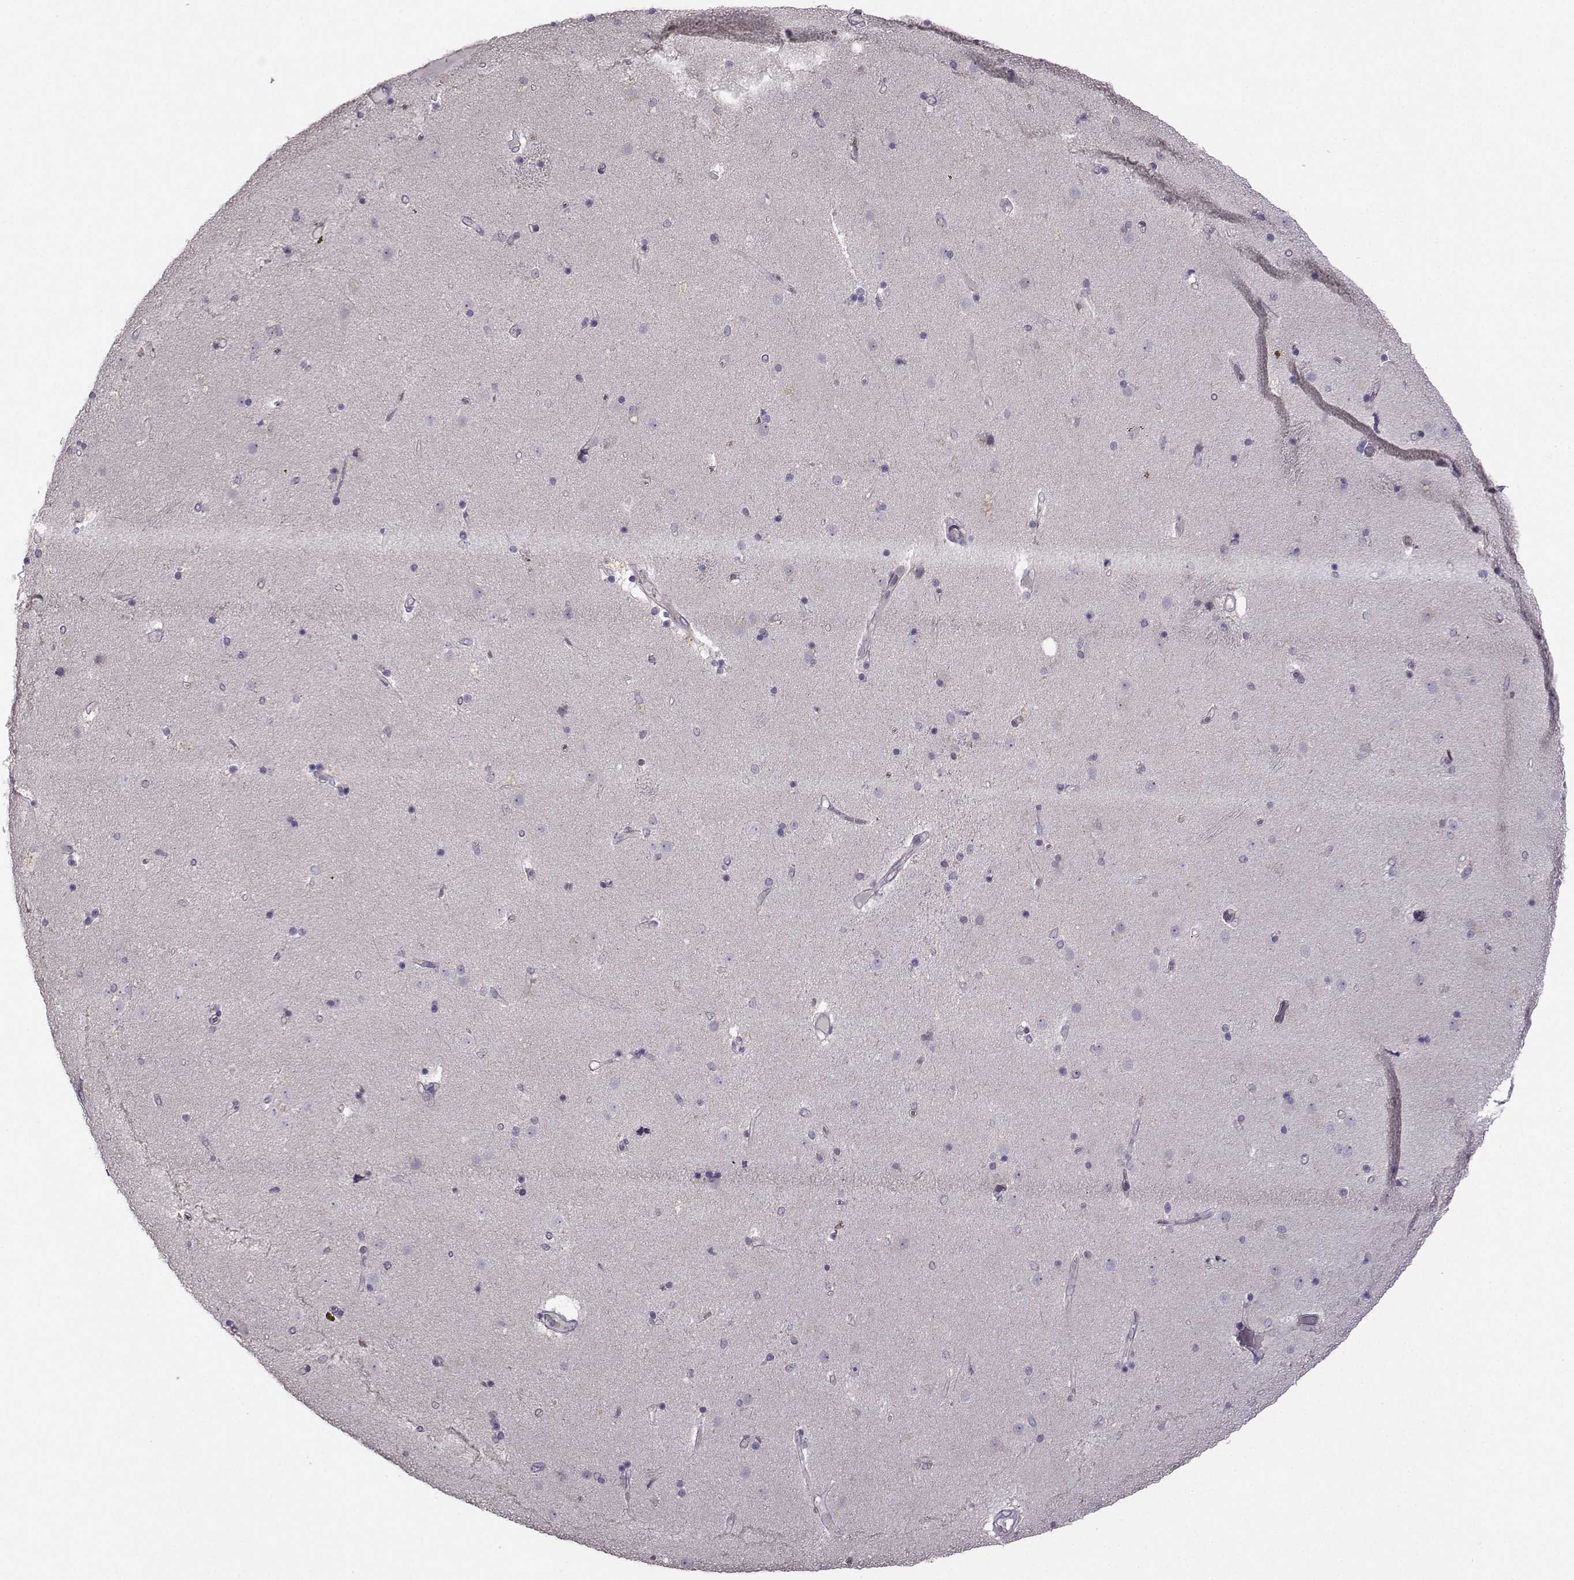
{"staining": {"intensity": "negative", "quantity": "none", "location": "none"}, "tissue": "caudate", "cell_type": "Glial cells", "image_type": "normal", "snomed": [{"axis": "morphology", "description": "Normal tissue, NOS"}, {"axis": "topography", "description": "Lateral ventricle wall"}], "caption": "Normal caudate was stained to show a protein in brown. There is no significant staining in glial cells. (DAB IHC, high magnification).", "gene": "FCAMR", "patient": {"sex": "female", "age": 71}}